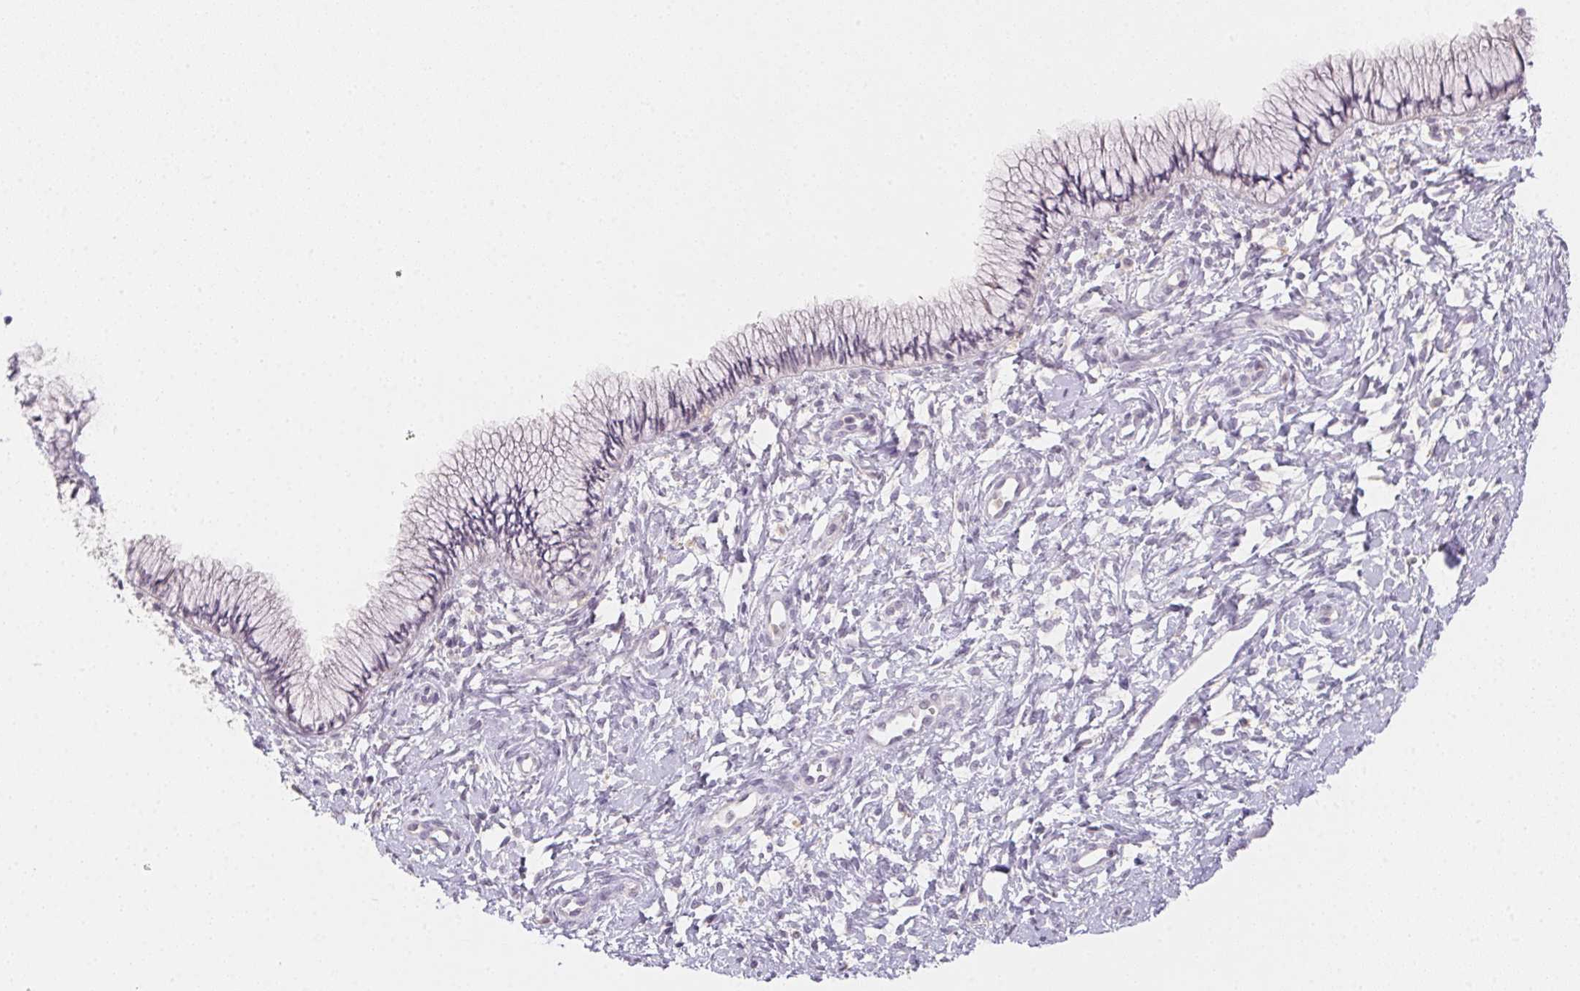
{"staining": {"intensity": "negative", "quantity": "none", "location": "none"}, "tissue": "cervix", "cell_type": "Glandular cells", "image_type": "normal", "snomed": [{"axis": "morphology", "description": "Normal tissue, NOS"}, {"axis": "topography", "description": "Cervix"}], "caption": "A high-resolution micrograph shows immunohistochemistry (IHC) staining of benign cervix, which shows no significant expression in glandular cells.", "gene": "SLC6A18", "patient": {"sex": "female", "age": 37}}